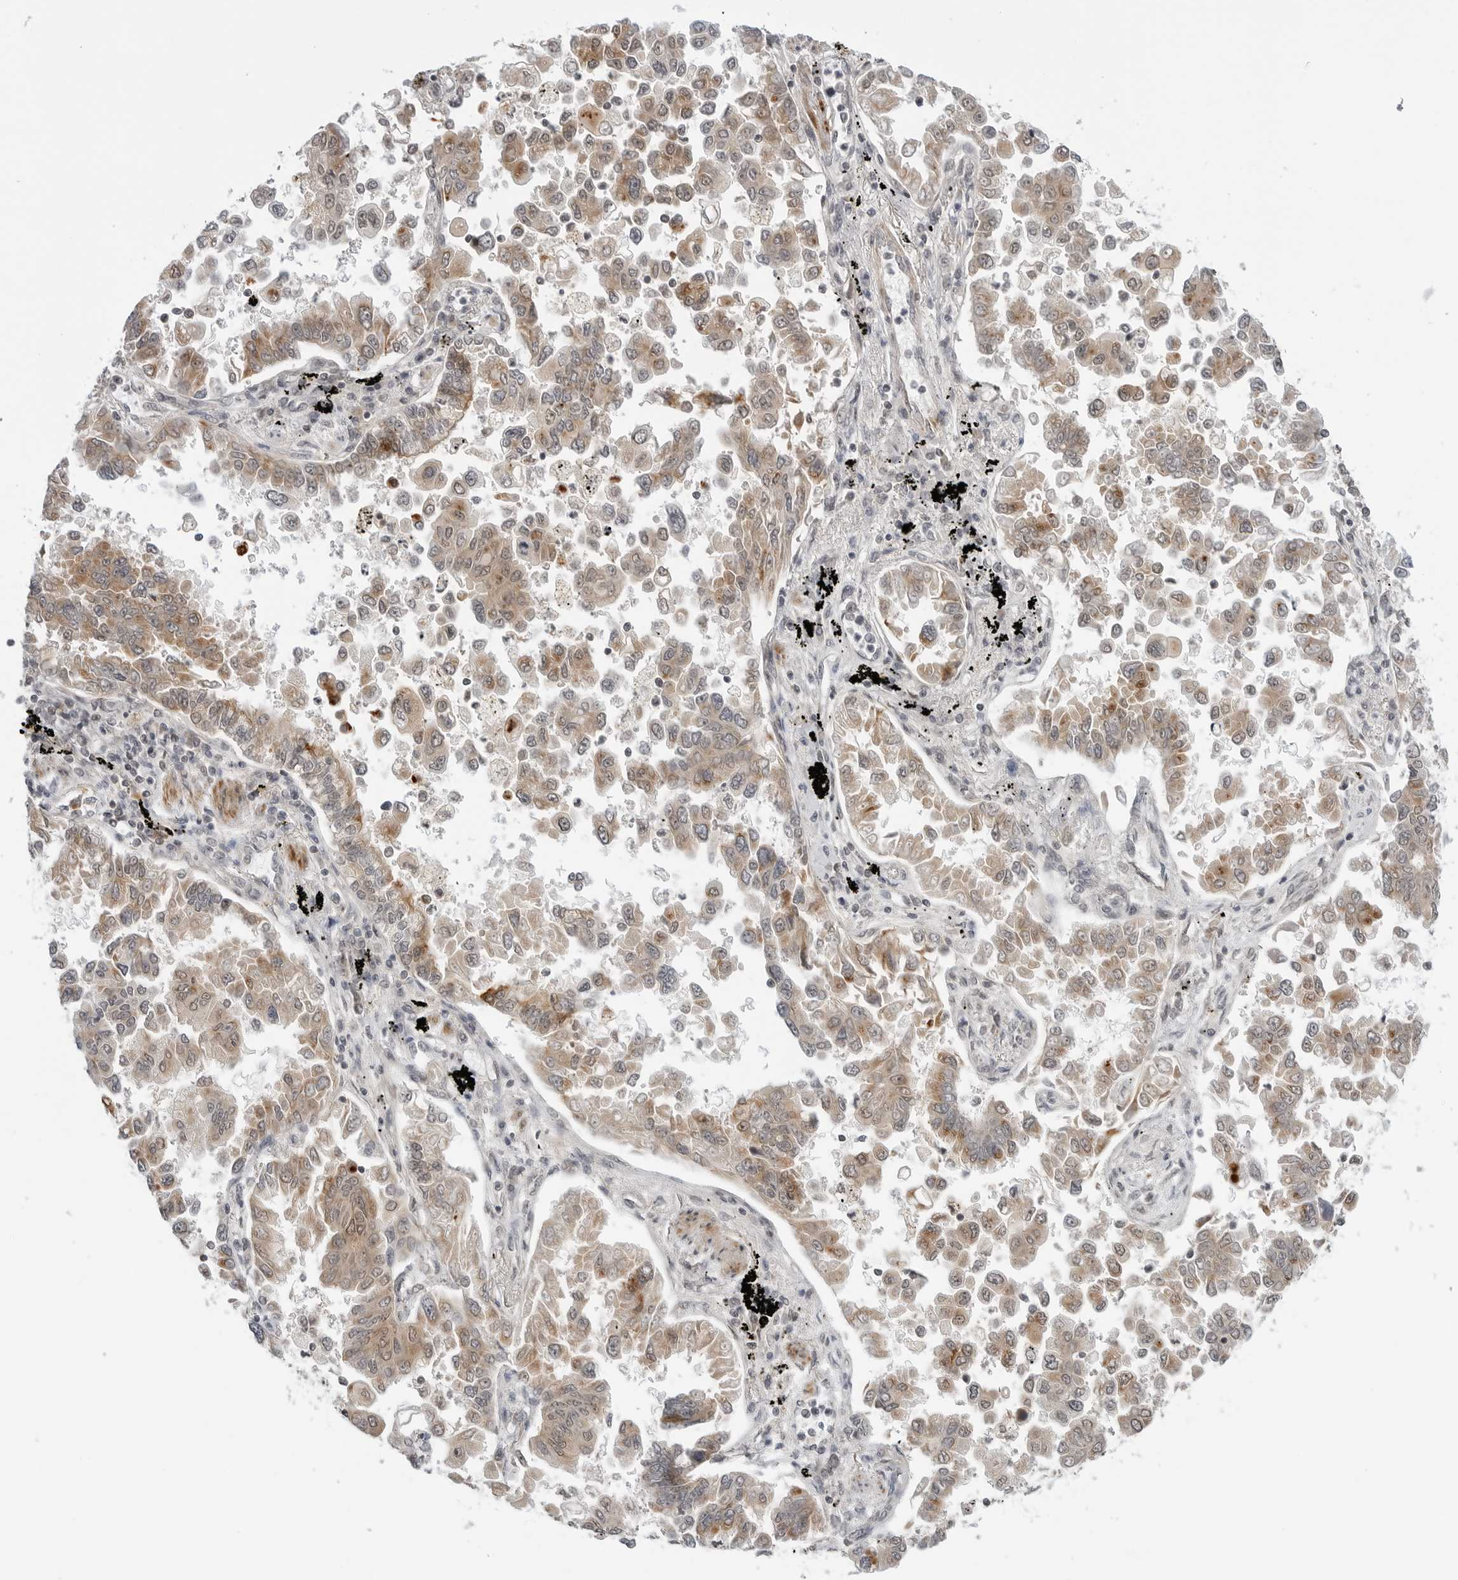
{"staining": {"intensity": "weak", "quantity": ">75%", "location": "cytoplasmic/membranous,nuclear"}, "tissue": "lung cancer", "cell_type": "Tumor cells", "image_type": "cancer", "snomed": [{"axis": "morphology", "description": "Adenocarcinoma, NOS"}, {"axis": "topography", "description": "Lung"}], "caption": "Human adenocarcinoma (lung) stained for a protein (brown) shows weak cytoplasmic/membranous and nuclear positive positivity in approximately >75% of tumor cells.", "gene": "PEX2", "patient": {"sex": "female", "age": 67}}